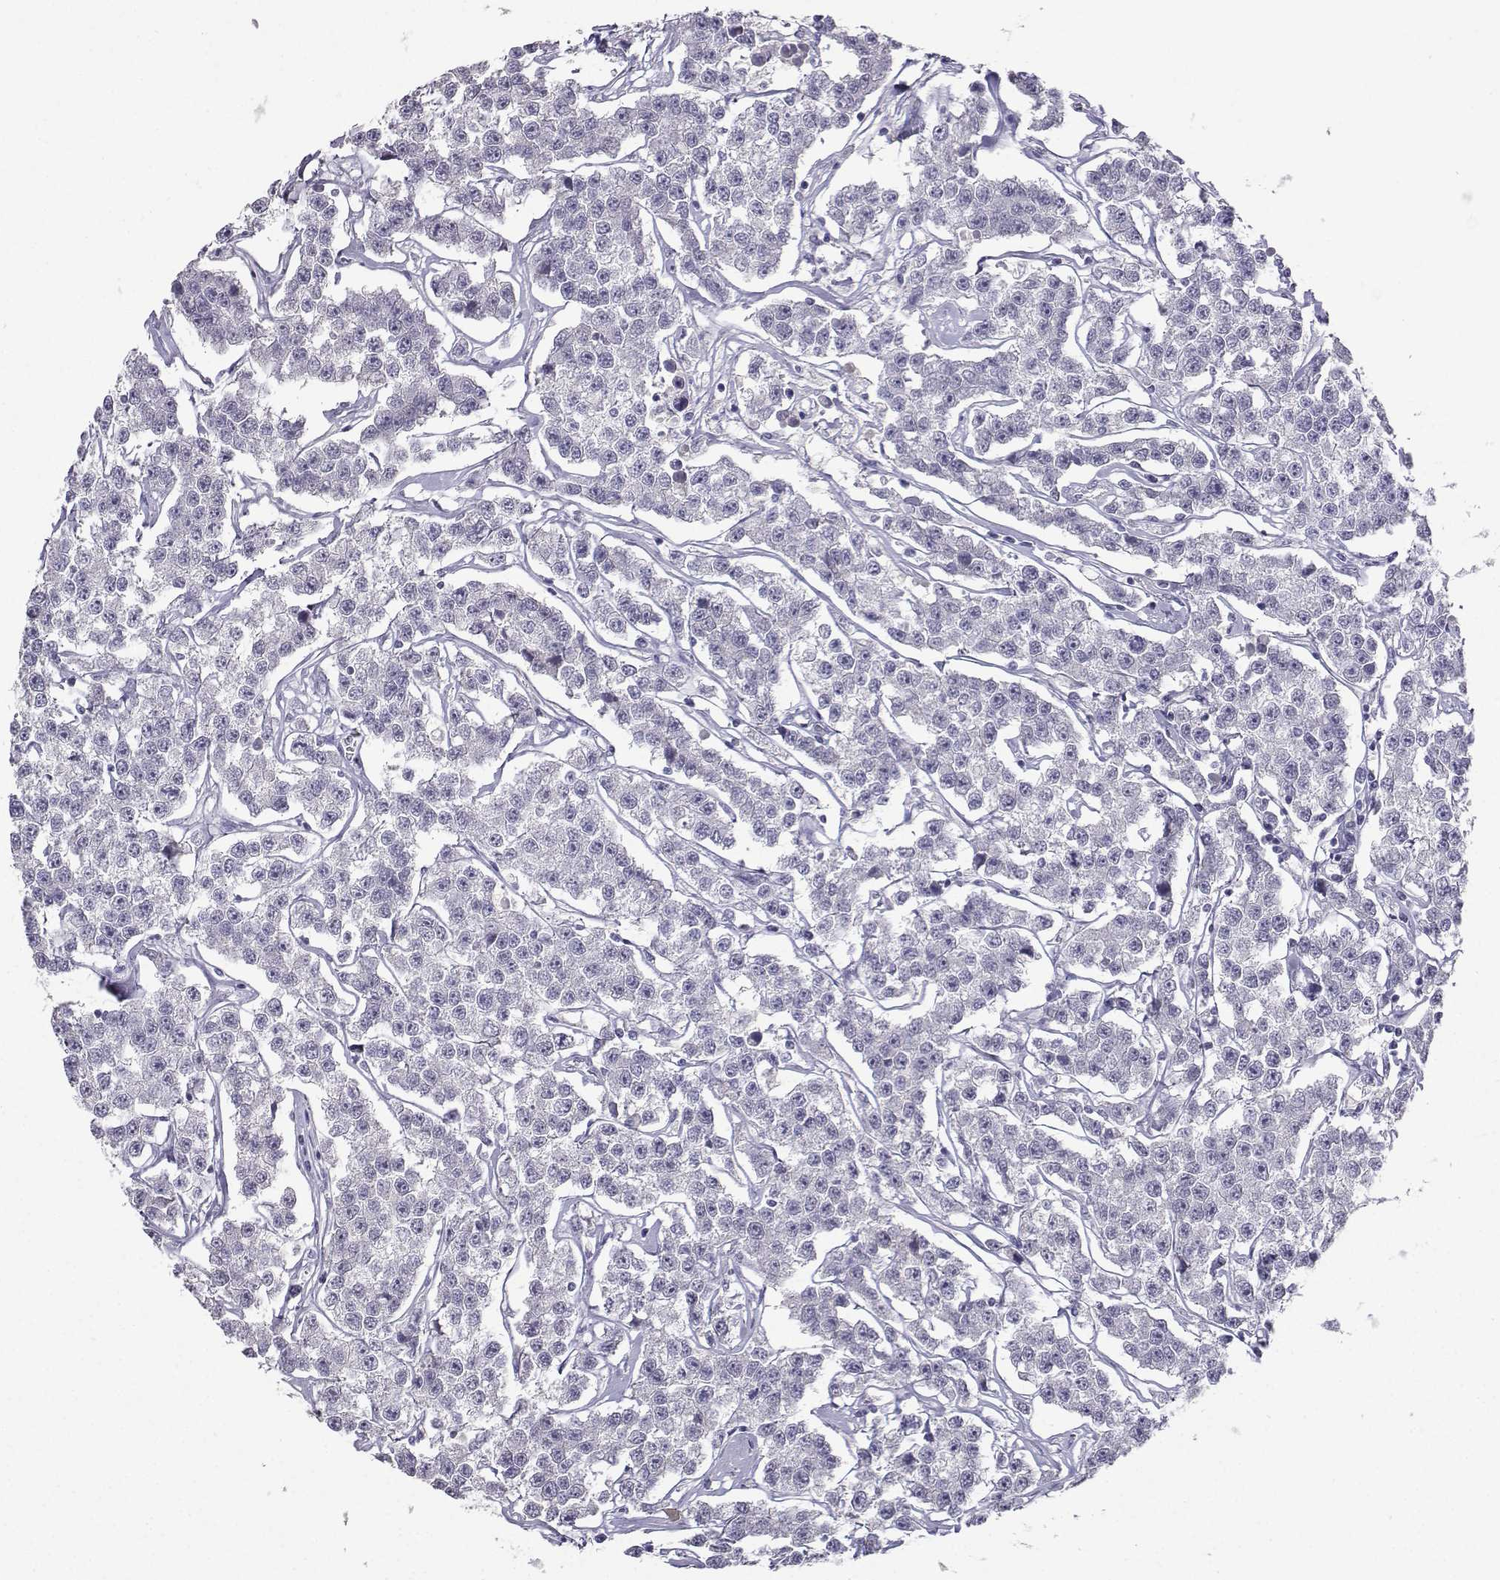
{"staining": {"intensity": "negative", "quantity": "none", "location": "none"}, "tissue": "testis cancer", "cell_type": "Tumor cells", "image_type": "cancer", "snomed": [{"axis": "morphology", "description": "Seminoma, NOS"}, {"axis": "topography", "description": "Testis"}], "caption": "An image of human seminoma (testis) is negative for staining in tumor cells.", "gene": "CARTPT", "patient": {"sex": "male", "age": 59}}